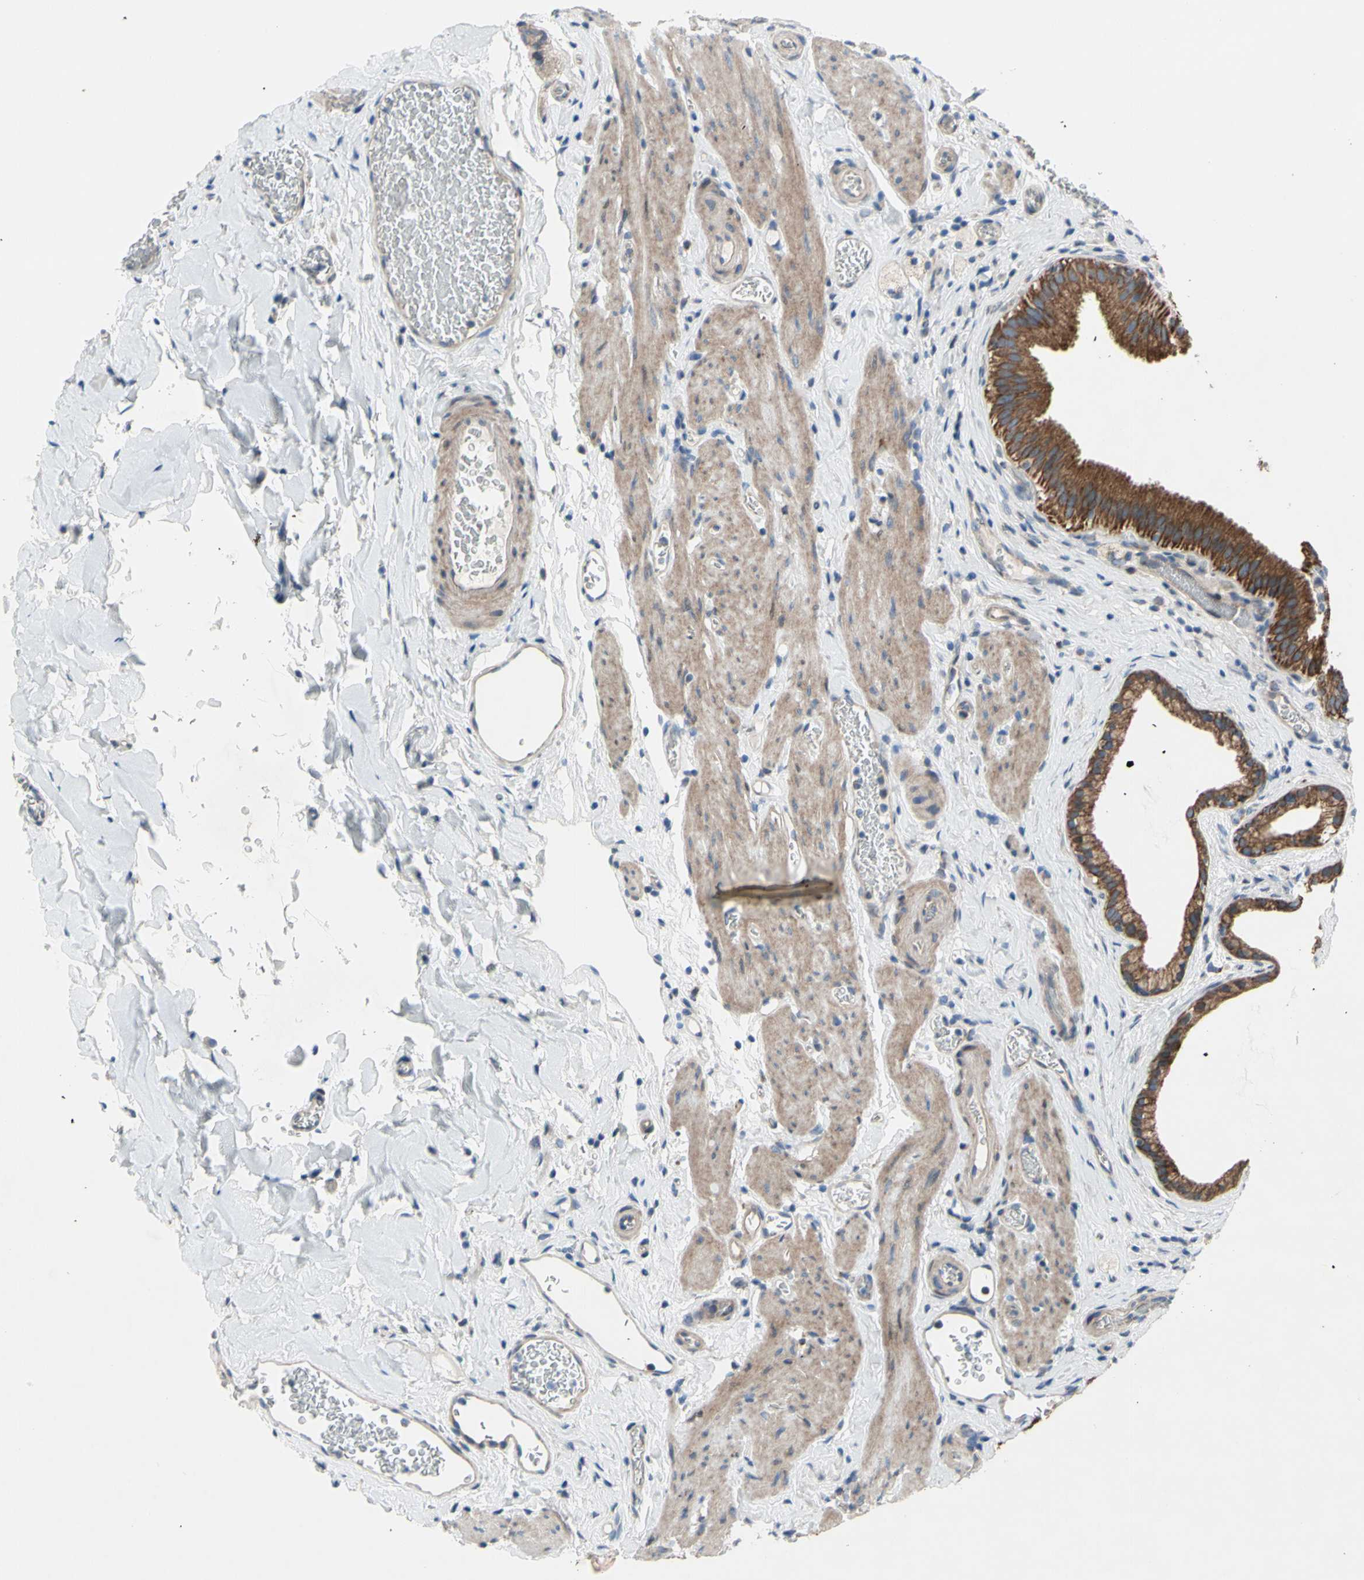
{"staining": {"intensity": "strong", "quantity": ">75%", "location": "cytoplasmic/membranous"}, "tissue": "gallbladder", "cell_type": "Glandular cells", "image_type": "normal", "snomed": [{"axis": "morphology", "description": "Normal tissue, NOS"}, {"axis": "topography", "description": "Gallbladder"}], "caption": "High-magnification brightfield microscopy of benign gallbladder stained with DAB (brown) and counterstained with hematoxylin (blue). glandular cells exhibit strong cytoplasmic/membranous positivity is appreciated in about>75% of cells.", "gene": "GRAMD2B", "patient": {"sex": "male", "age": 54}}